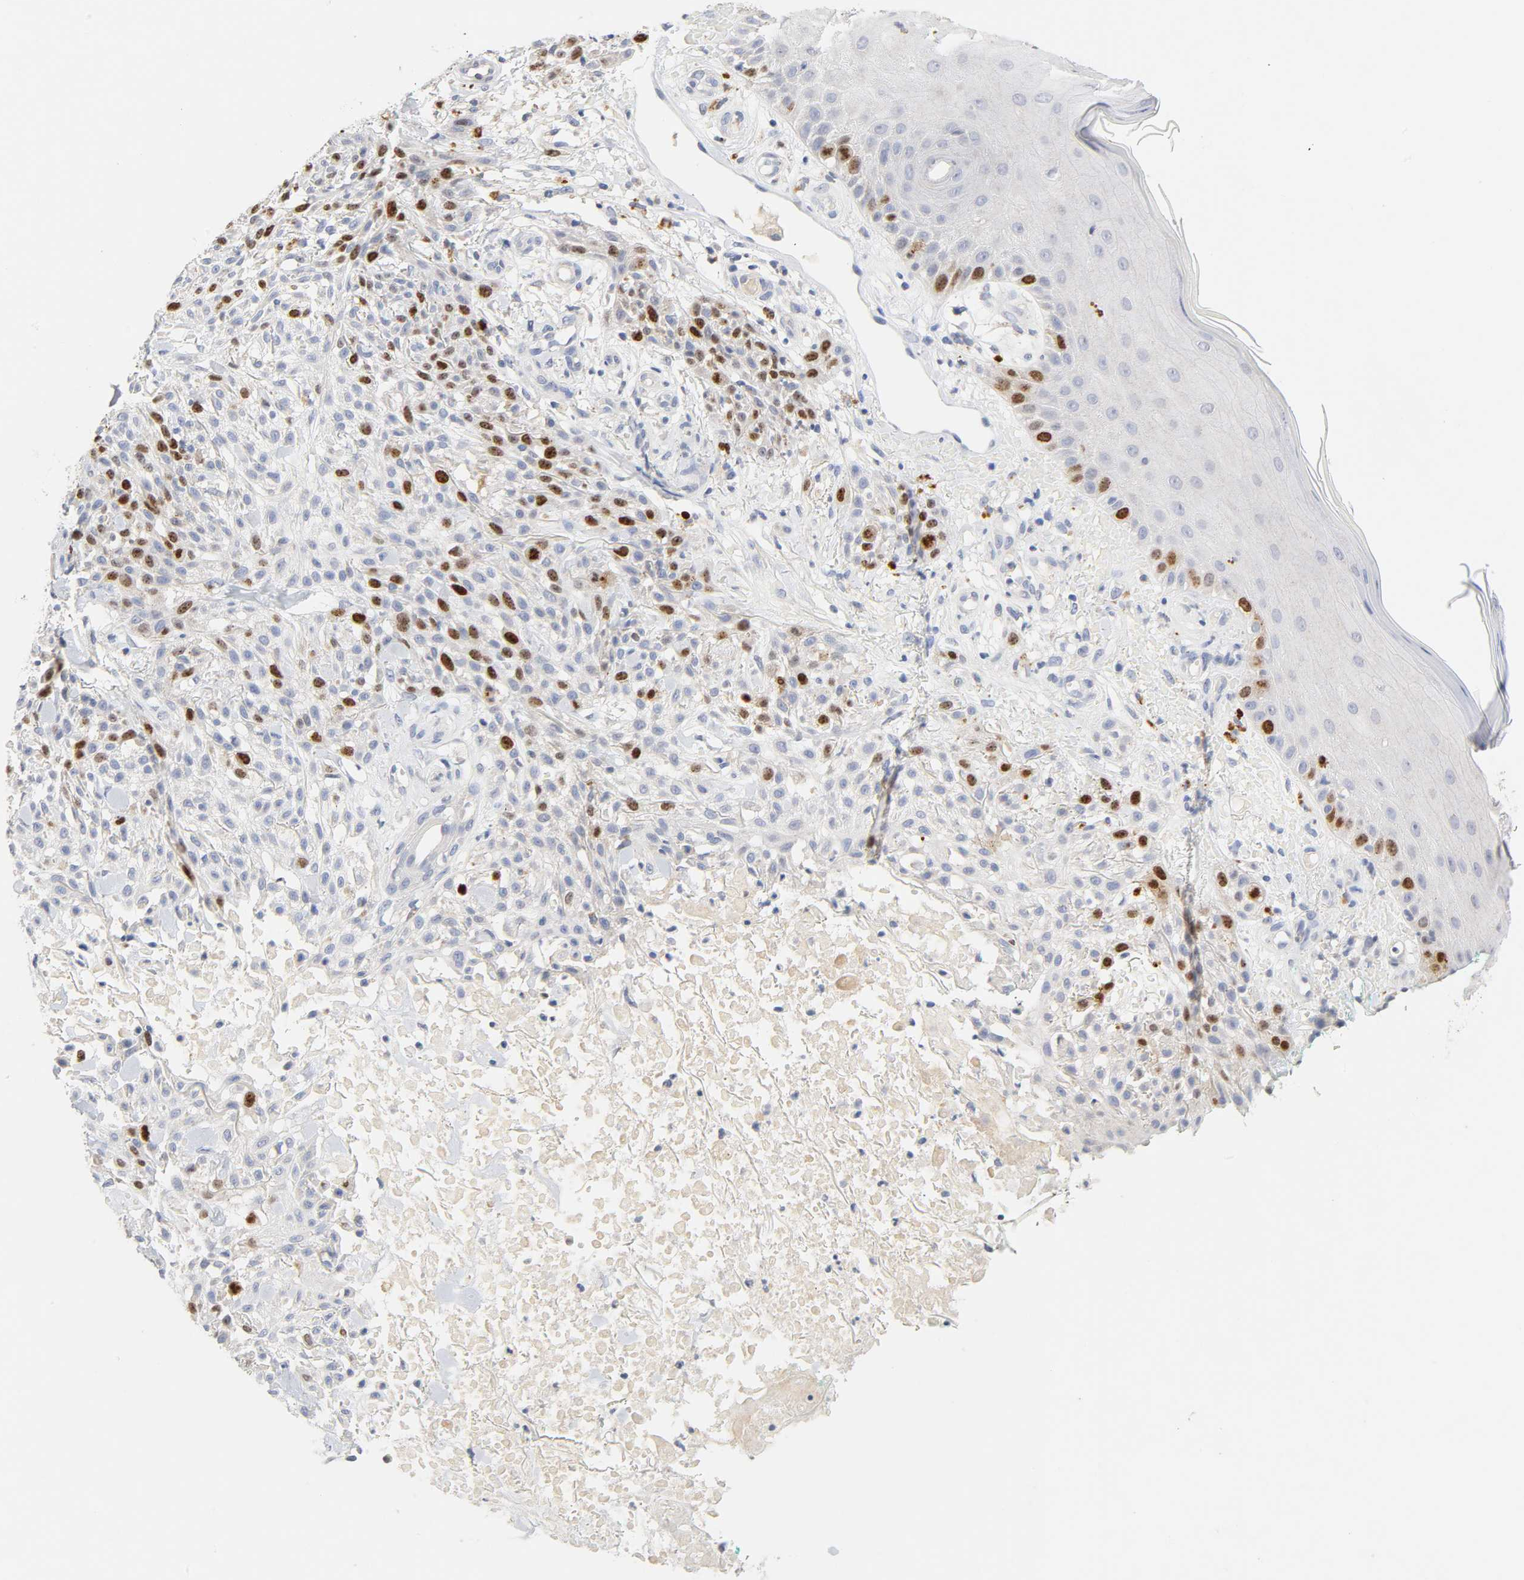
{"staining": {"intensity": "moderate", "quantity": "<25%", "location": "nuclear"}, "tissue": "skin cancer", "cell_type": "Tumor cells", "image_type": "cancer", "snomed": [{"axis": "morphology", "description": "Squamous cell carcinoma, NOS"}, {"axis": "topography", "description": "Skin"}], "caption": "Skin cancer was stained to show a protein in brown. There is low levels of moderate nuclear expression in about <25% of tumor cells.", "gene": "BIRC5", "patient": {"sex": "female", "age": 42}}